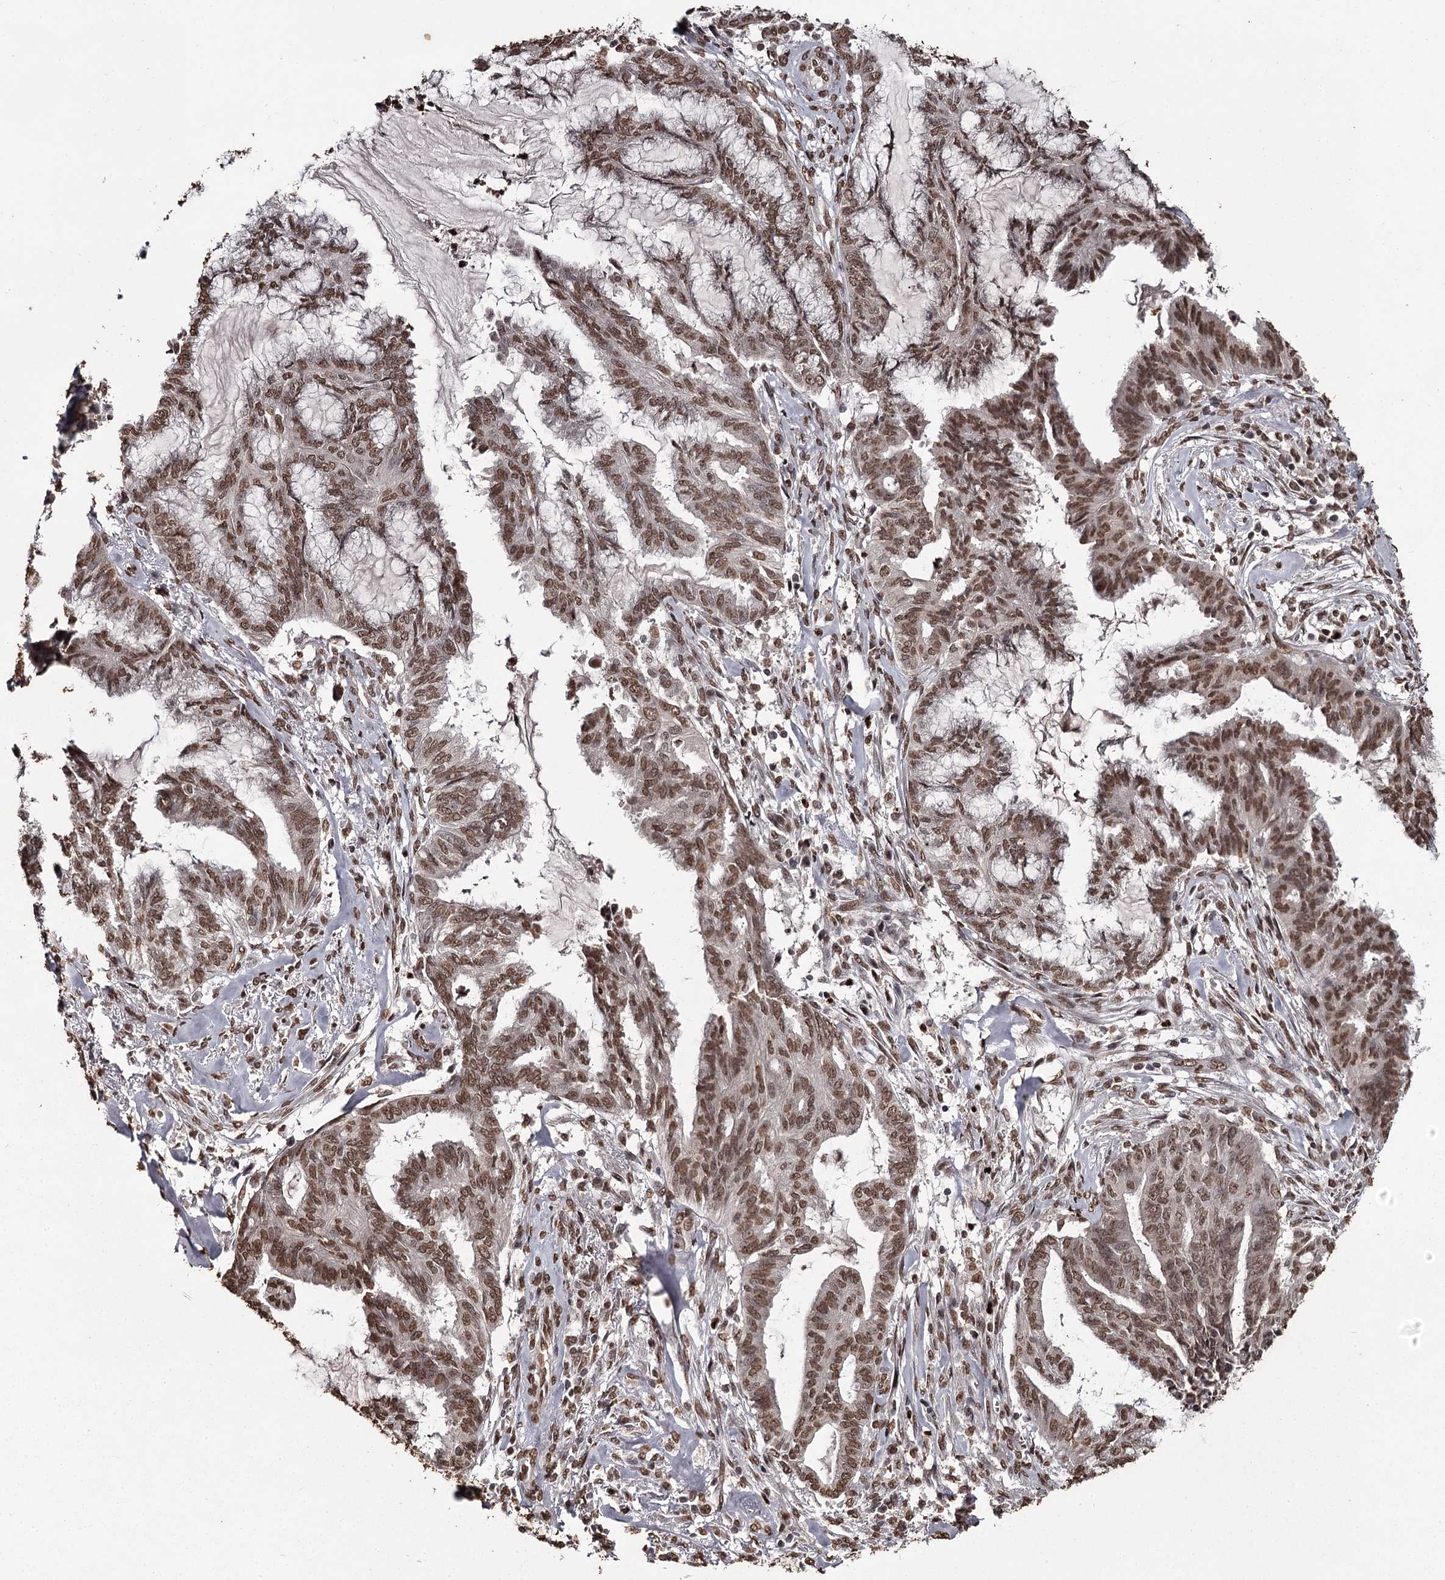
{"staining": {"intensity": "strong", "quantity": ">75%", "location": "nuclear"}, "tissue": "endometrial cancer", "cell_type": "Tumor cells", "image_type": "cancer", "snomed": [{"axis": "morphology", "description": "Adenocarcinoma, NOS"}, {"axis": "topography", "description": "Endometrium"}], "caption": "Endometrial adenocarcinoma stained with immunohistochemistry (IHC) exhibits strong nuclear expression in approximately >75% of tumor cells.", "gene": "THYN1", "patient": {"sex": "female", "age": 86}}